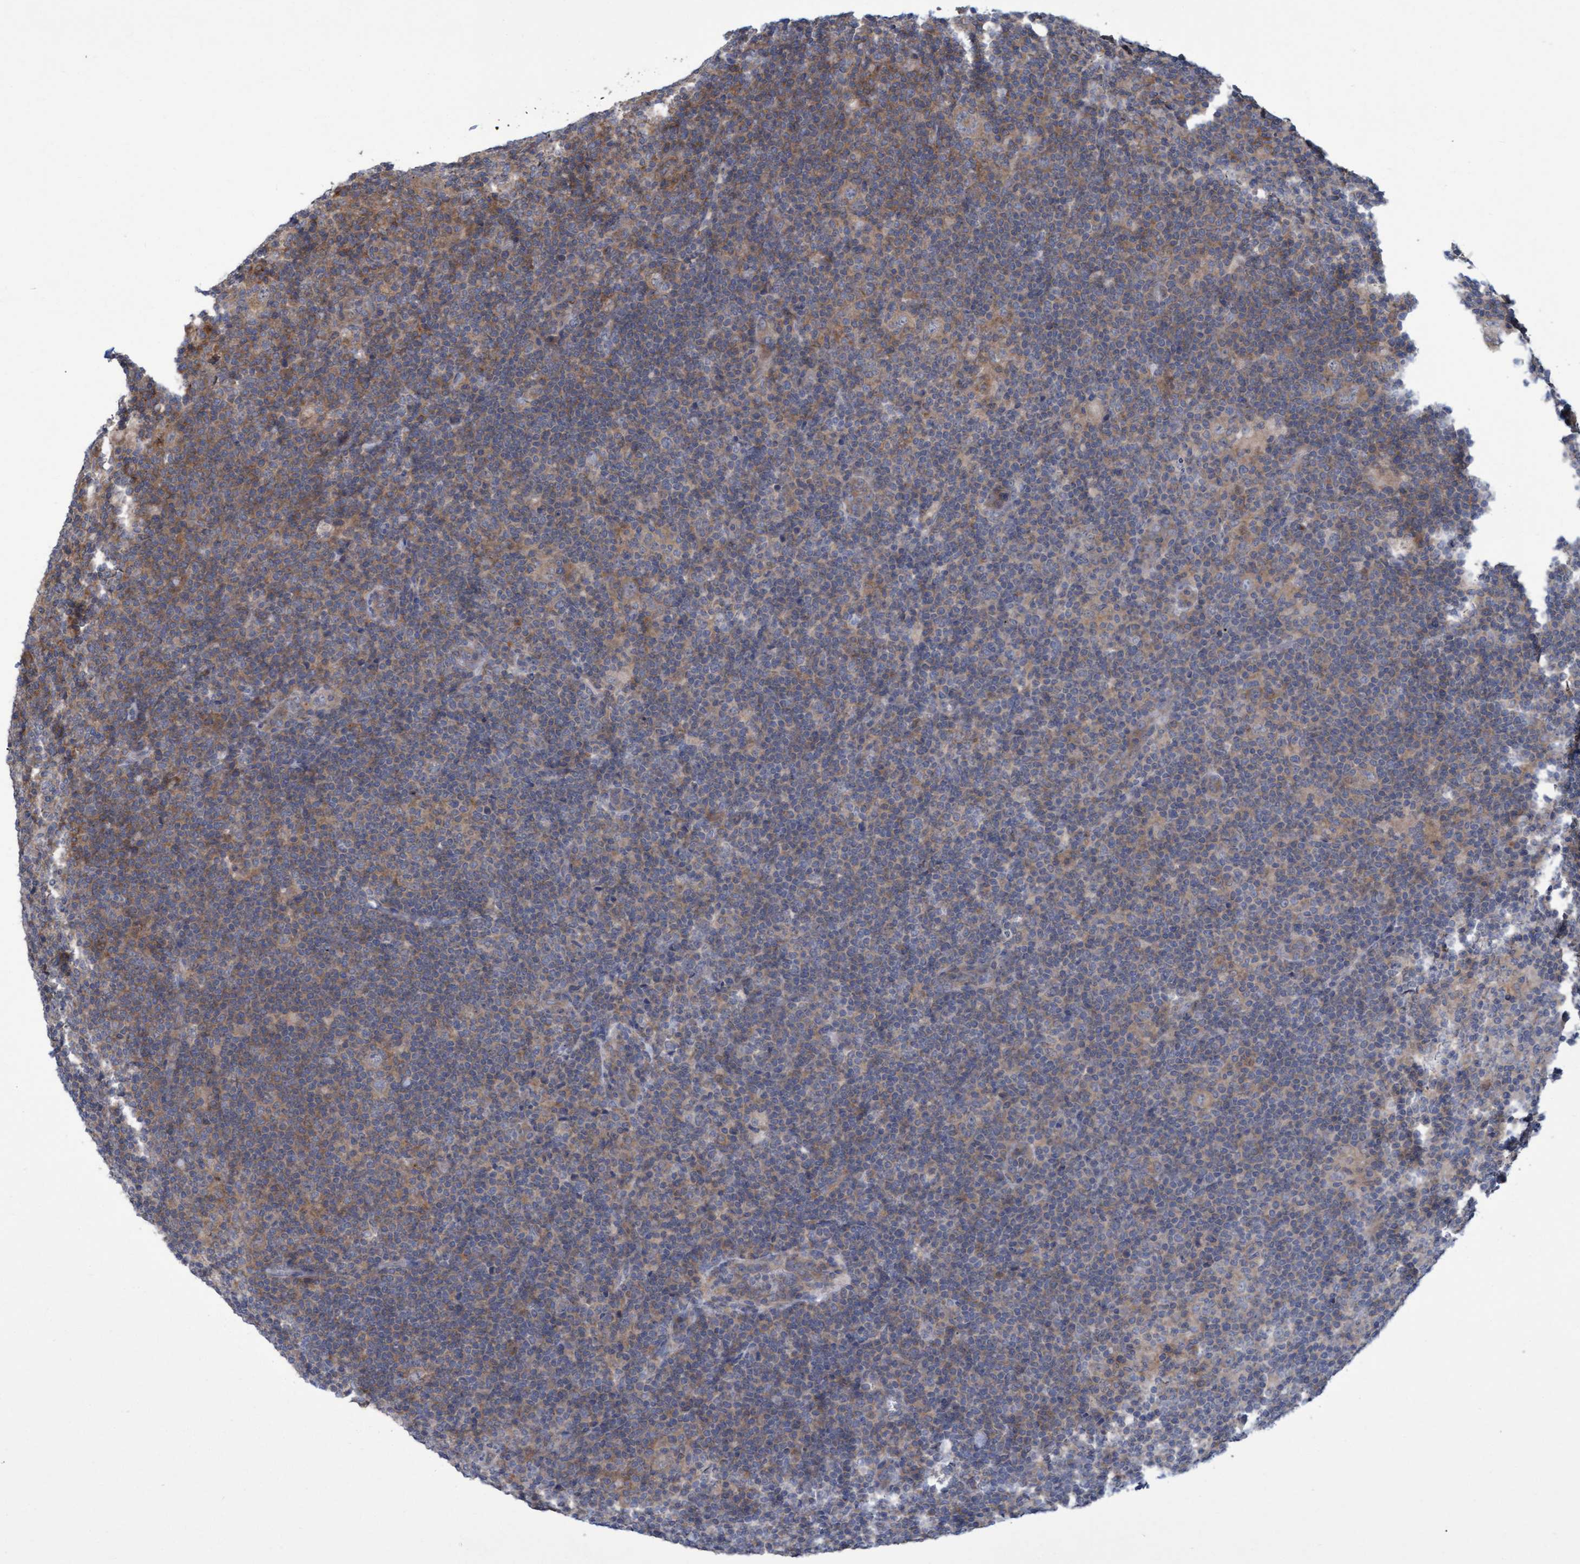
{"staining": {"intensity": "weak", "quantity": "25%-75%", "location": "cytoplasmic/membranous"}, "tissue": "lymphoma", "cell_type": "Tumor cells", "image_type": "cancer", "snomed": [{"axis": "morphology", "description": "Hodgkin's disease, NOS"}, {"axis": "topography", "description": "Lymph node"}], "caption": "DAB immunohistochemical staining of lymphoma shows weak cytoplasmic/membranous protein staining in approximately 25%-75% of tumor cells.", "gene": "NAA15", "patient": {"sex": "female", "age": 57}}